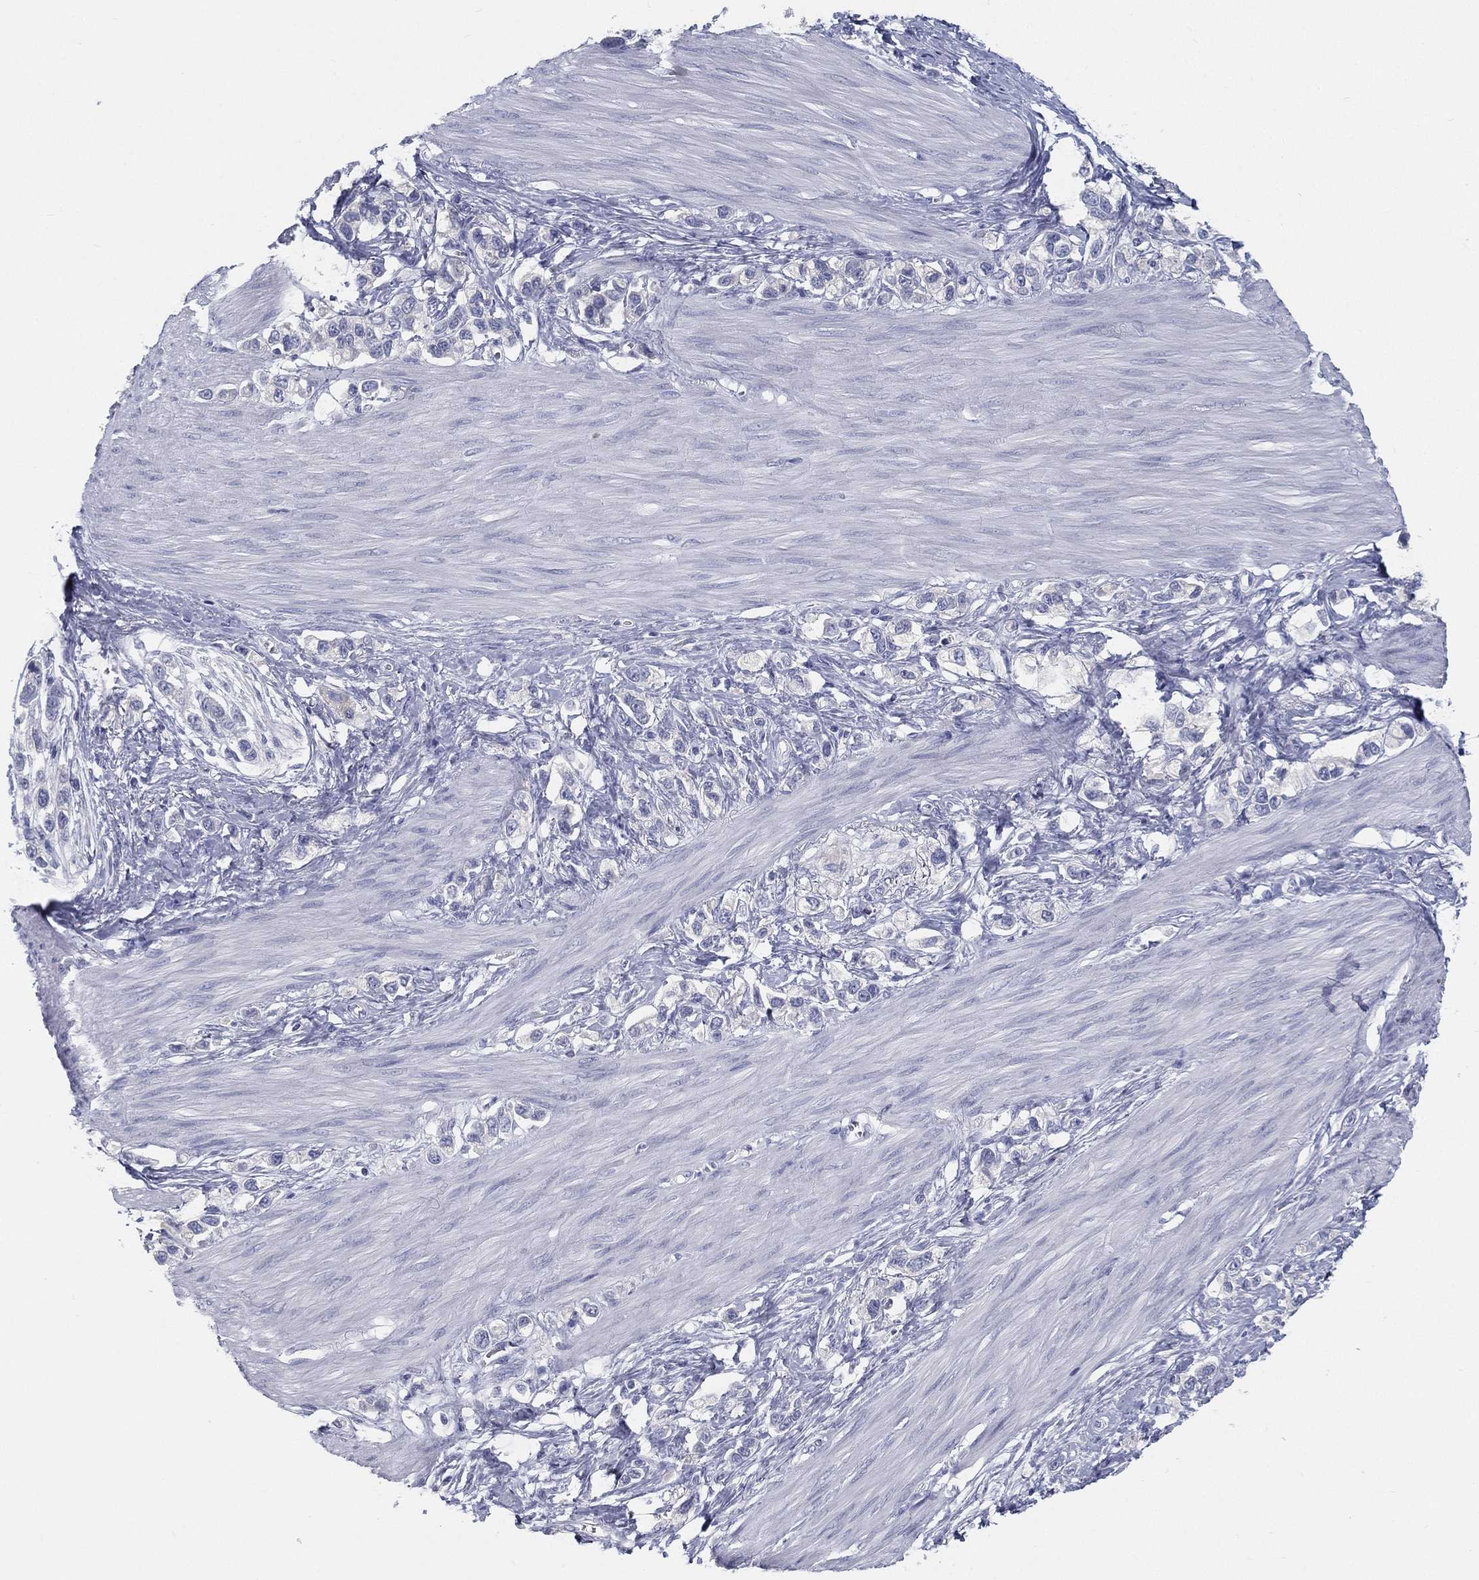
{"staining": {"intensity": "negative", "quantity": "none", "location": "none"}, "tissue": "stomach cancer", "cell_type": "Tumor cells", "image_type": "cancer", "snomed": [{"axis": "morphology", "description": "Normal tissue, NOS"}, {"axis": "morphology", "description": "Adenocarcinoma, NOS"}, {"axis": "morphology", "description": "Adenocarcinoma, High grade"}, {"axis": "topography", "description": "Stomach, upper"}, {"axis": "topography", "description": "Stomach"}], "caption": "This is an immunohistochemistry (IHC) histopathology image of human adenocarcinoma (high-grade) (stomach). There is no expression in tumor cells.", "gene": "STS", "patient": {"sex": "female", "age": 65}}